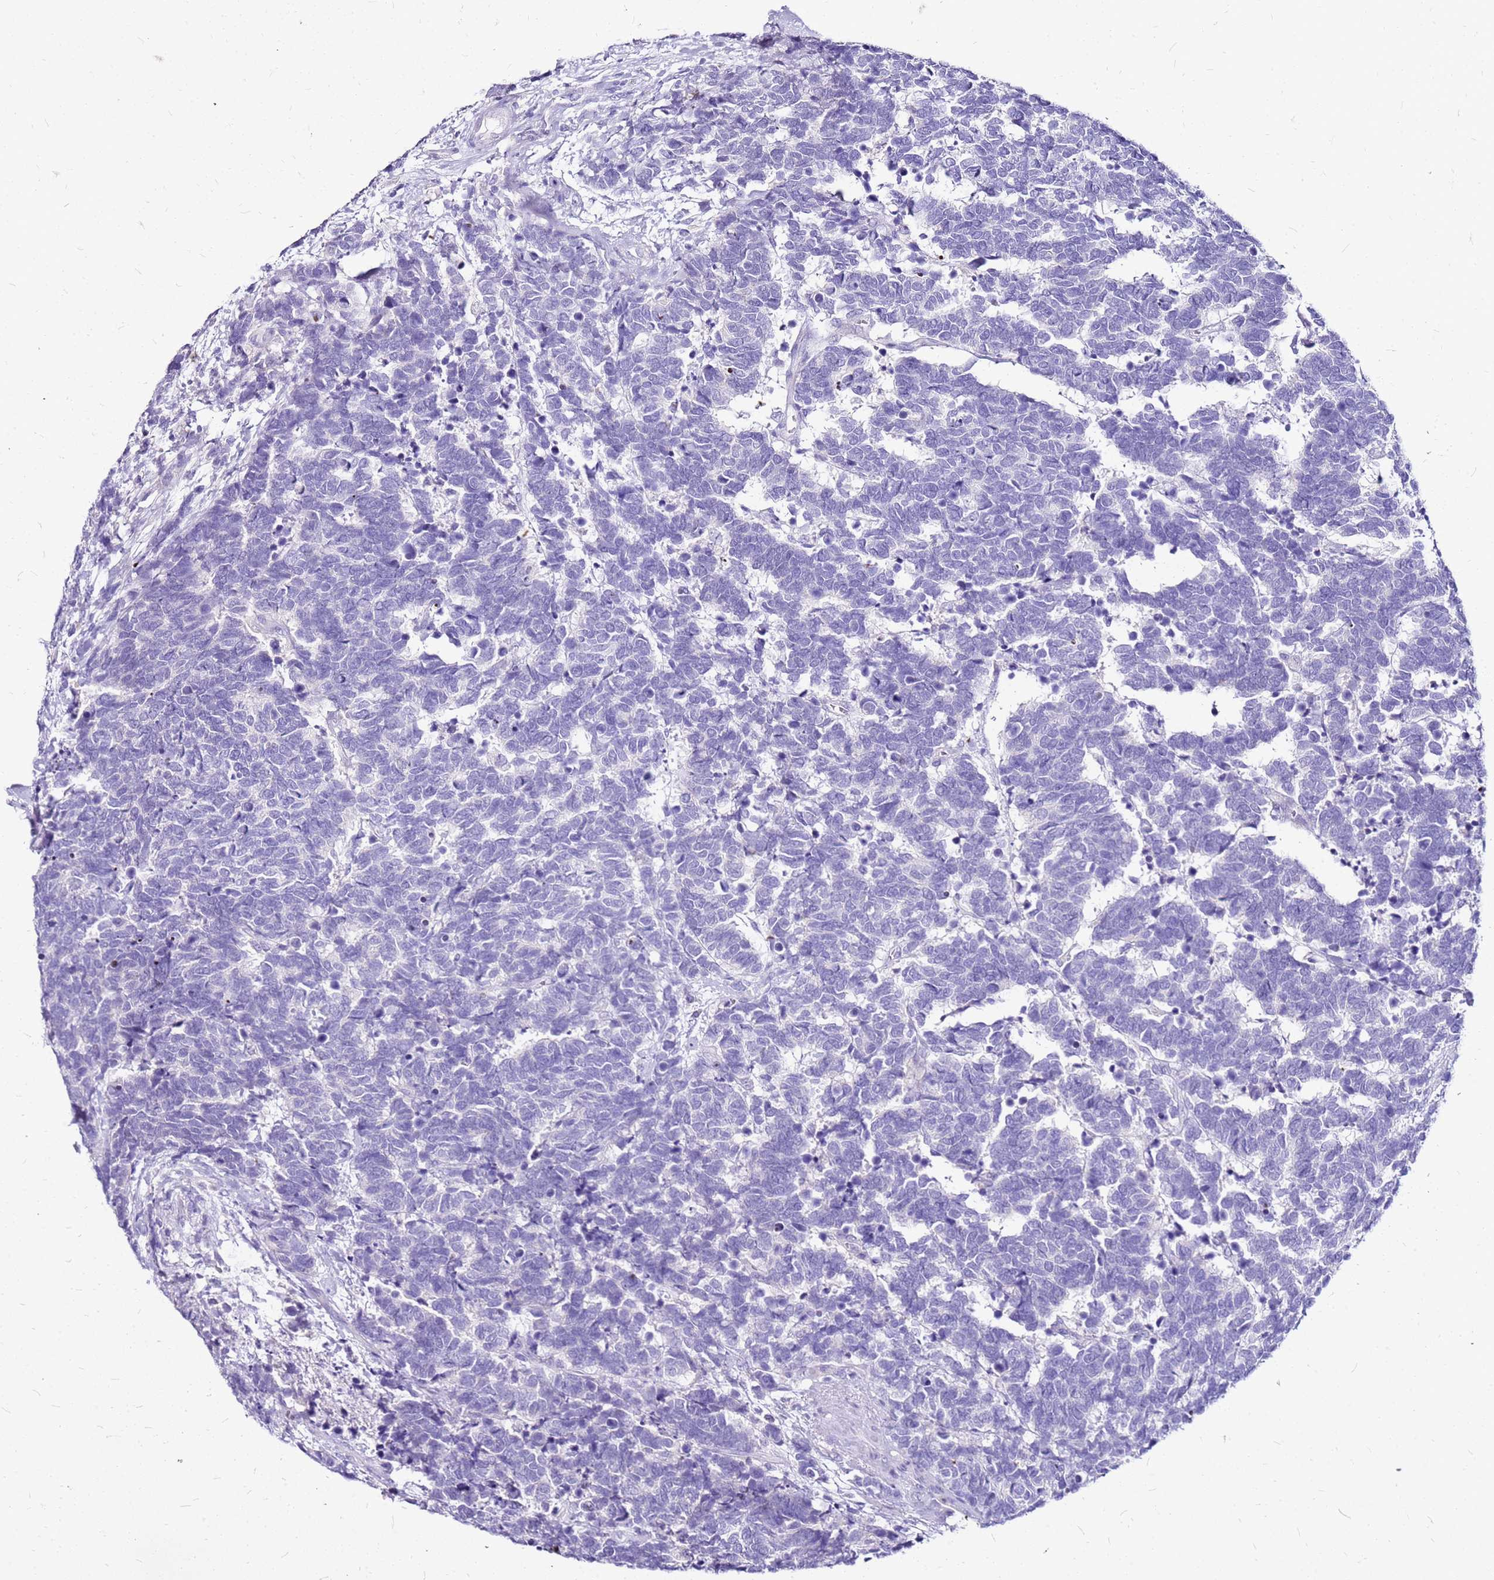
{"staining": {"intensity": "negative", "quantity": "none", "location": "none"}, "tissue": "carcinoid", "cell_type": "Tumor cells", "image_type": "cancer", "snomed": [{"axis": "morphology", "description": "Carcinoma, NOS"}, {"axis": "morphology", "description": "Carcinoid, malignant, NOS"}, {"axis": "topography", "description": "Urinary bladder"}], "caption": "Malignant carcinoid was stained to show a protein in brown. There is no significant positivity in tumor cells. (Brightfield microscopy of DAB immunohistochemistry (IHC) at high magnification).", "gene": "DCDC2B", "patient": {"sex": "male", "age": 57}}